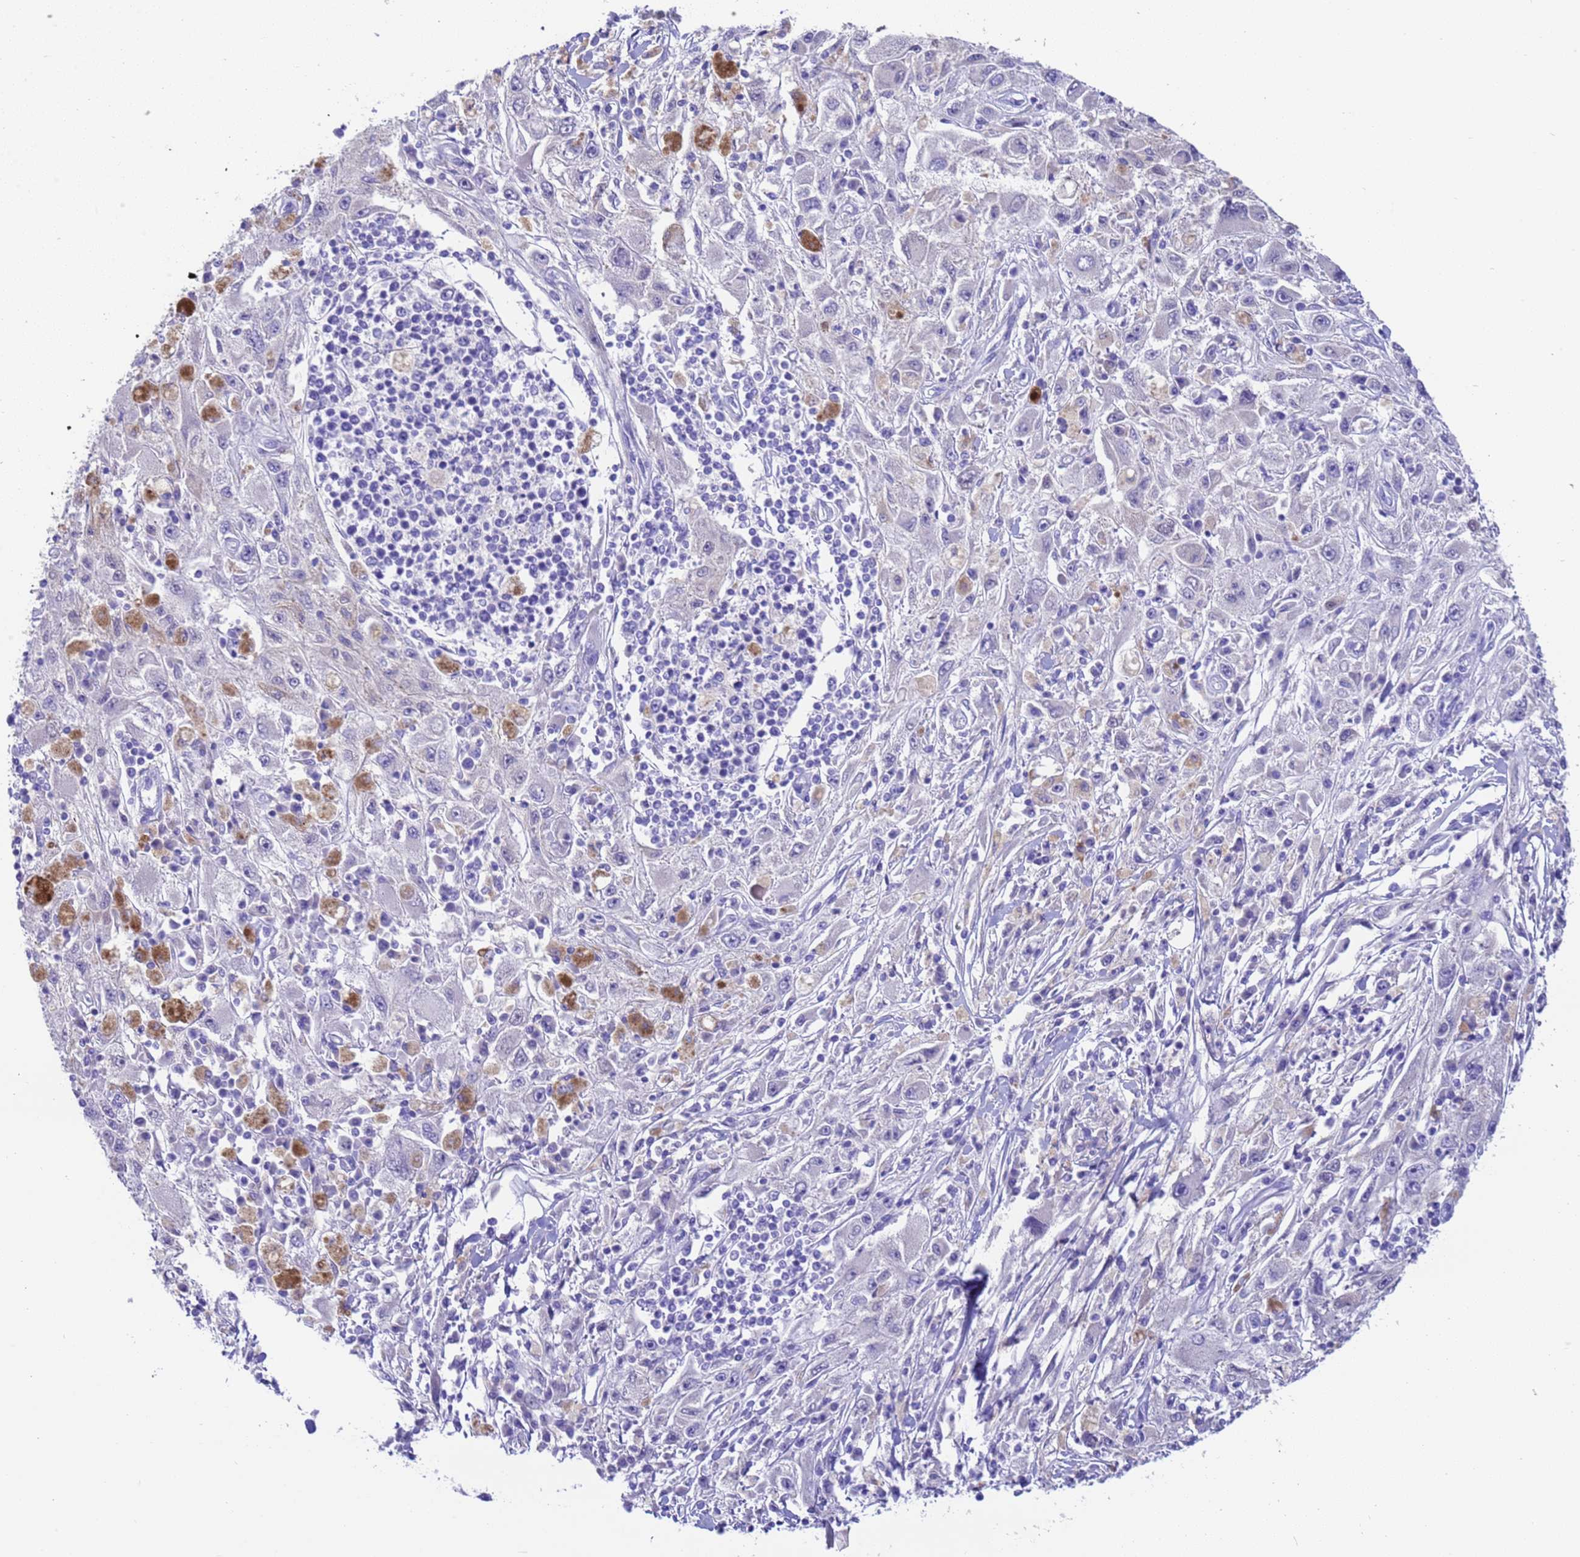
{"staining": {"intensity": "negative", "quantity": "none", "location": "none"}, "tissue": "melanoma", "cell_type": "Tumor cells", "image_type": "cancer", "snomed": [{"axis": "morphology", "description": "Malignant melanoma, Metastatic site"}, {"axis": "topography", "description": "Skin"}], "caption": "IHC of malignant melanoma (metastatic site) reveals no staining in tumor cells. (DAB (3,3'-diaminobenzidine) immunohistochemistry, high magnification).", "gene": "USP38", "patient": {"sex": "male", "age": 53}}